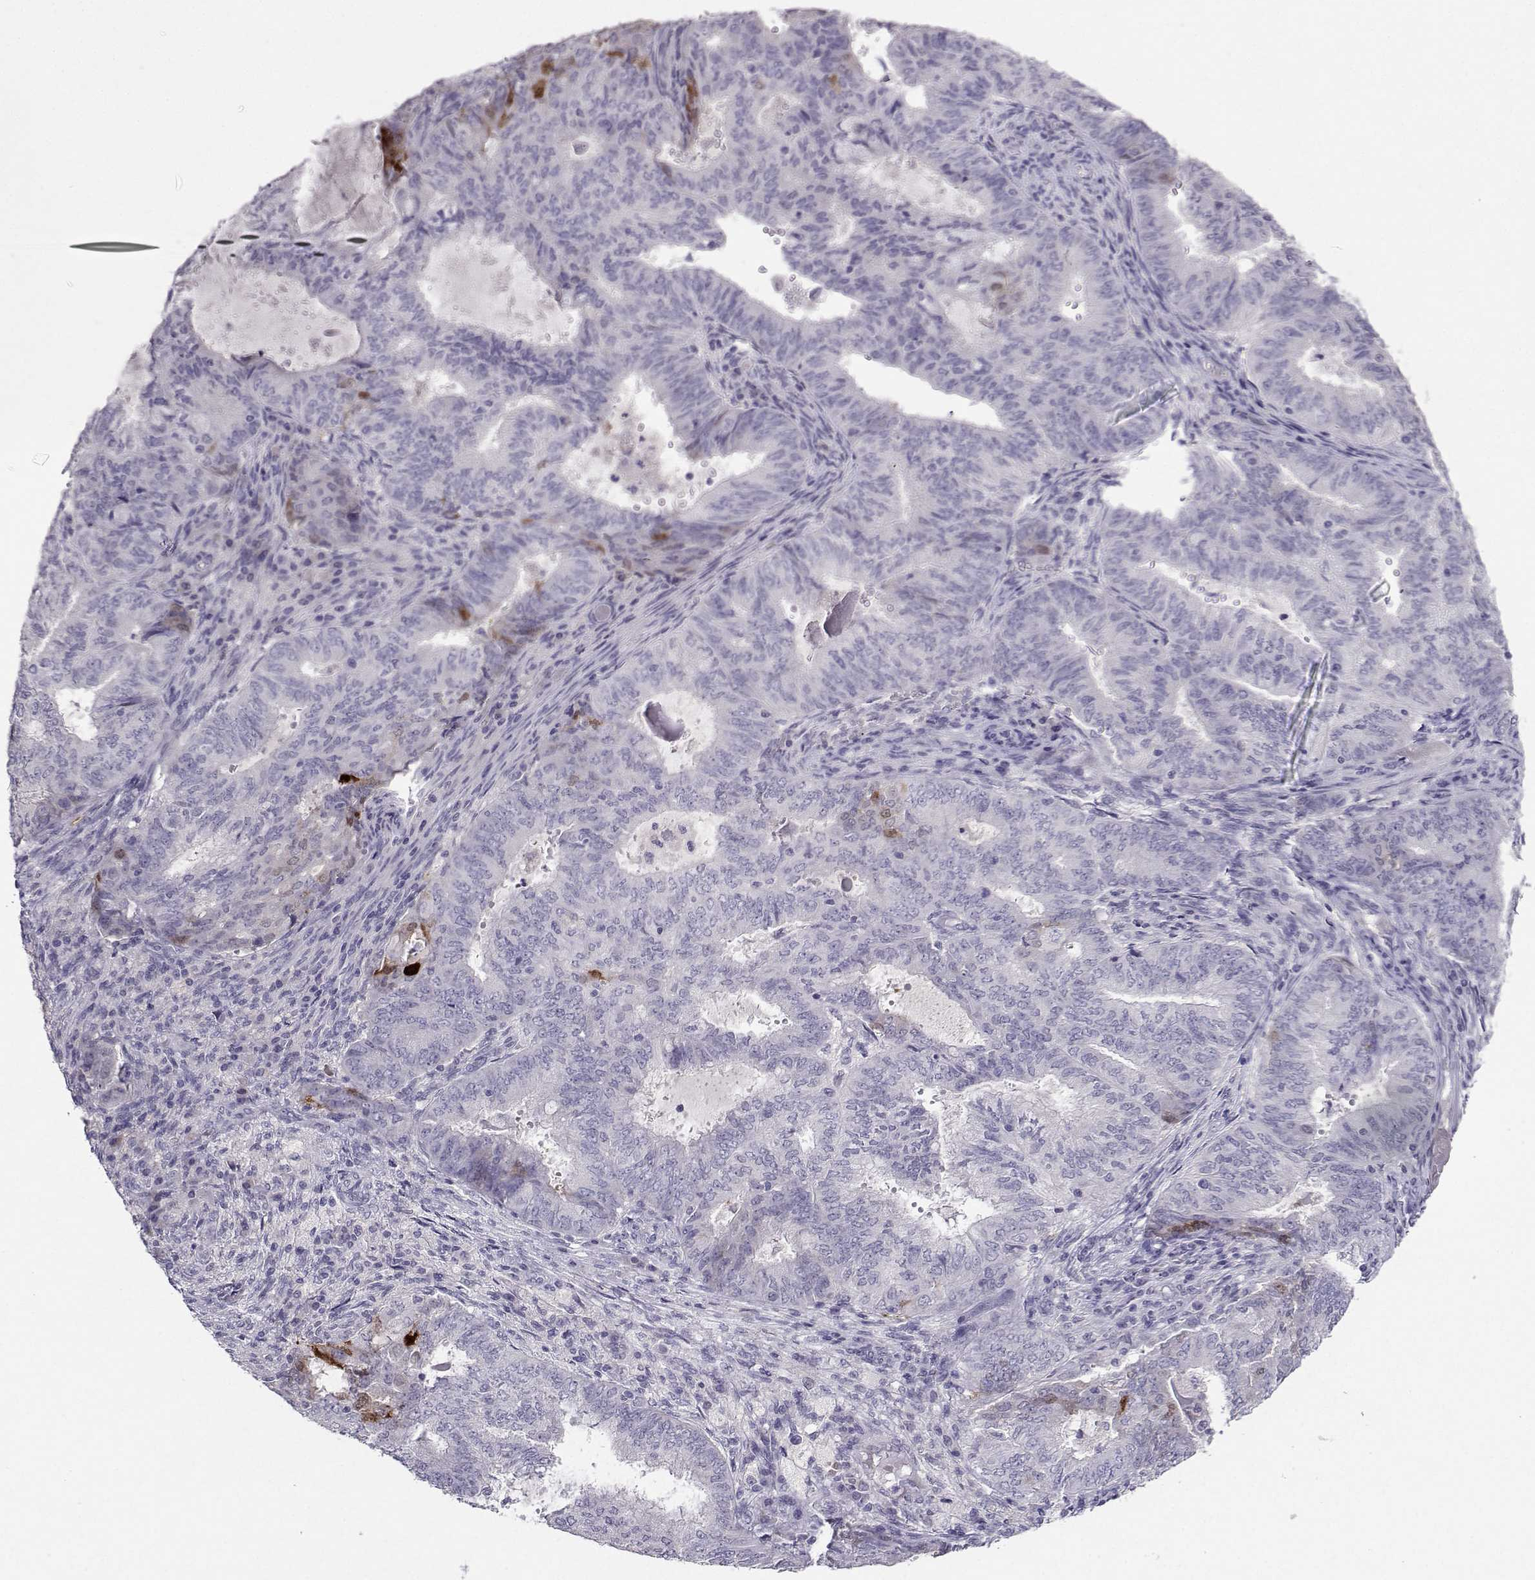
{"staining": {"intensity": "strong", "quantity": "<25%", "location": "cytoplasmic/membranous"}, "tissue": "endometrial cancer", "cell_type": "Tumor cells", "image_type": "cancer", "snomed": [{"axis": "morphology", "description": "Adenocarcinoma, NOS"}, {"axis": "topography", "description": "Endometrium"}], "caption": "Protein expression analysis of human endometrial adenocarcinoma reveals strong cytoplasmic/membranous staining in about <25% of tumor cells. The protein of interest is shown in brown color, while the nuclei are stained blue.", "gene": "CRYBB1", "patient": {"sex": "female", "age": 62}}